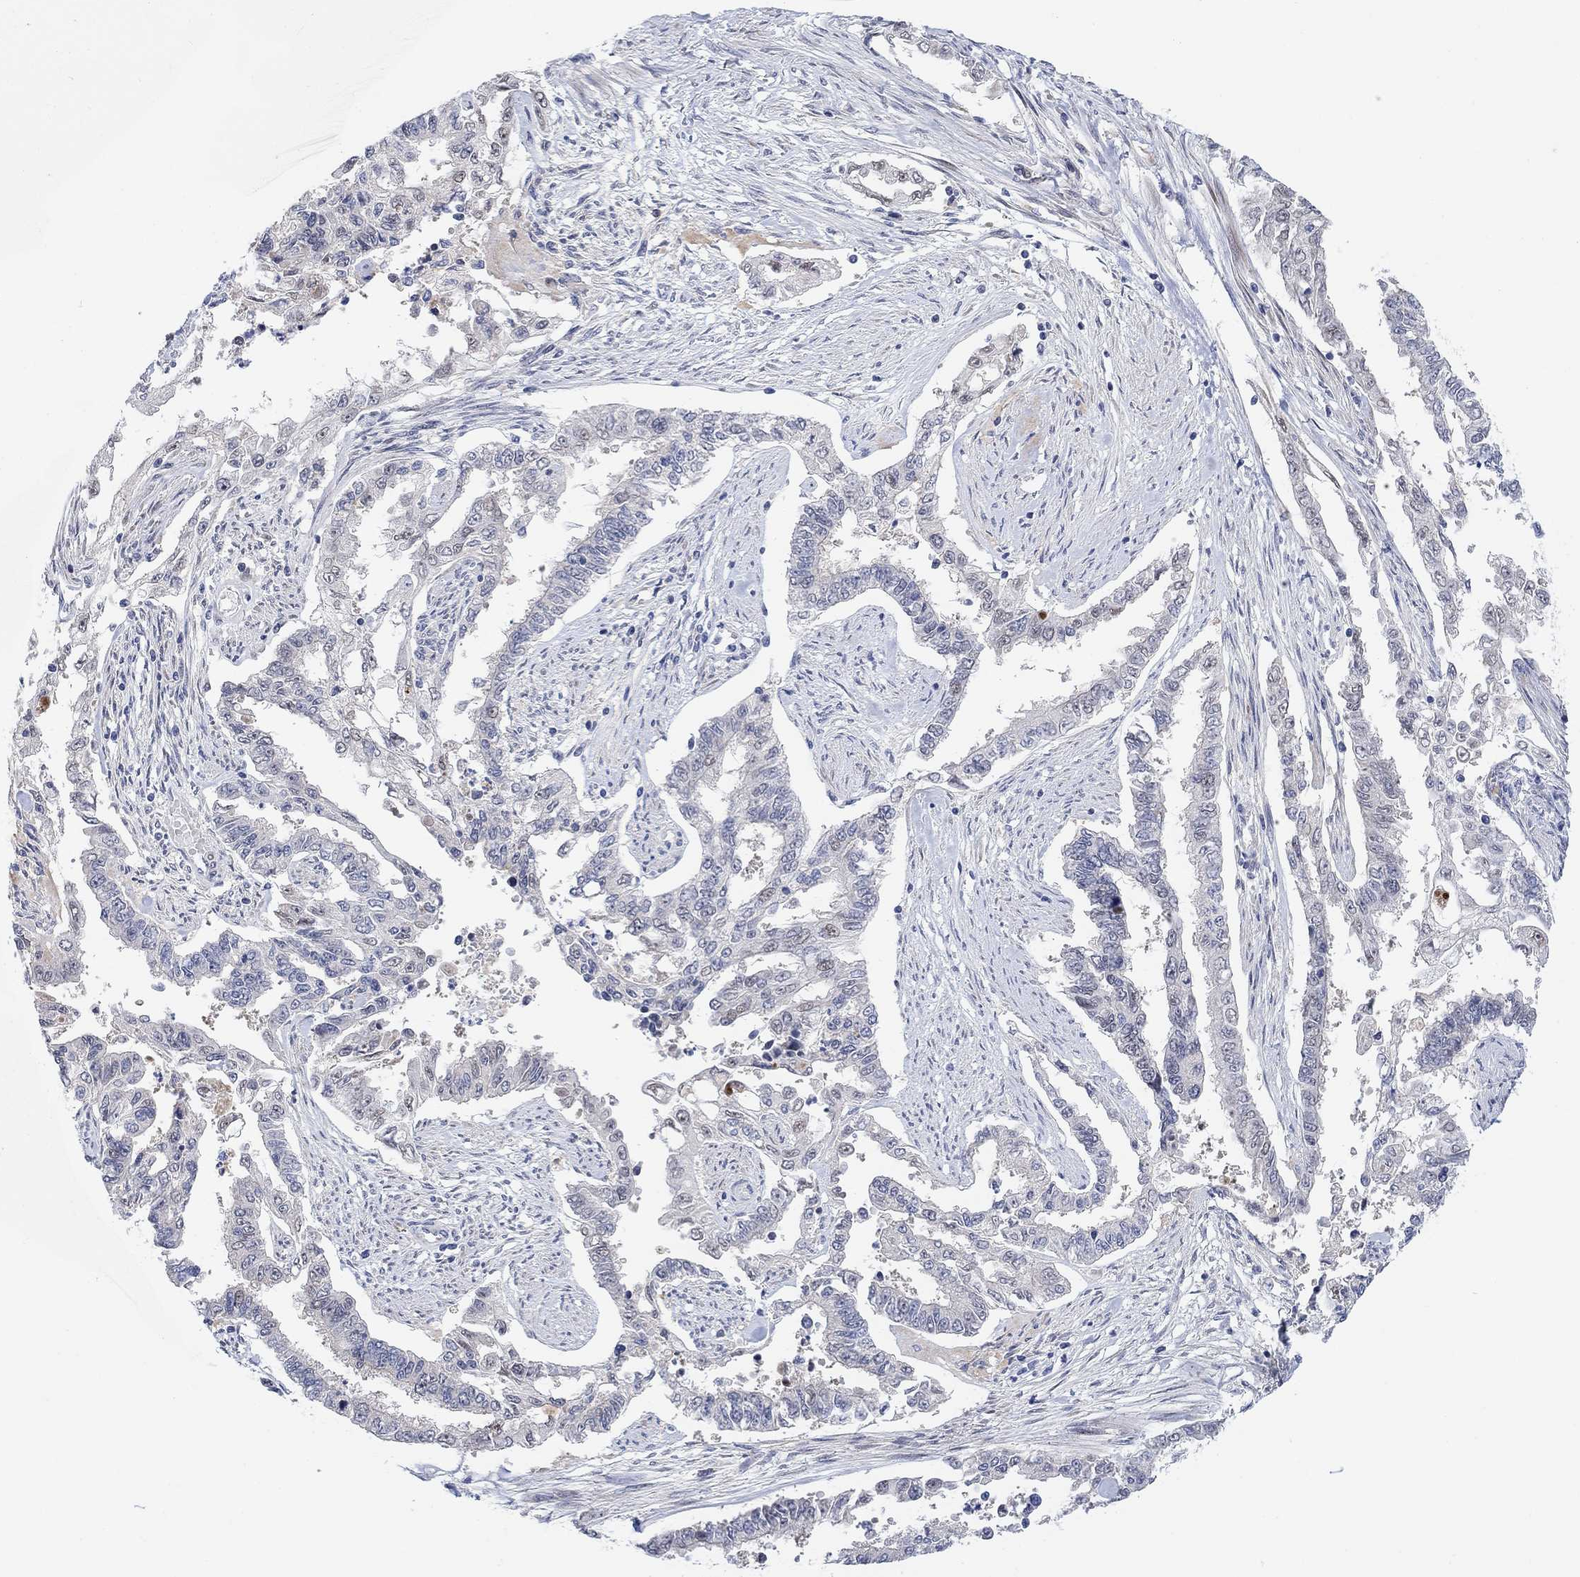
{"staining": {"intensity": "negative", "quantity": "none", "location": "none"}, "tissue": "endometrial cancer", "cell_type": "Tumor cells", "image_type": "cancer", "snomed": [{"axis": "morphology", "description": "Adenocarcinoma, NOS"}, {"axis": "topography", "description": "Uterus"}], "caption": "The image shows no staining of tumor cells in endometrial adenocarcinoma.", "gene": "CNTF", "patient": {"sex": "female", "age": 59}}